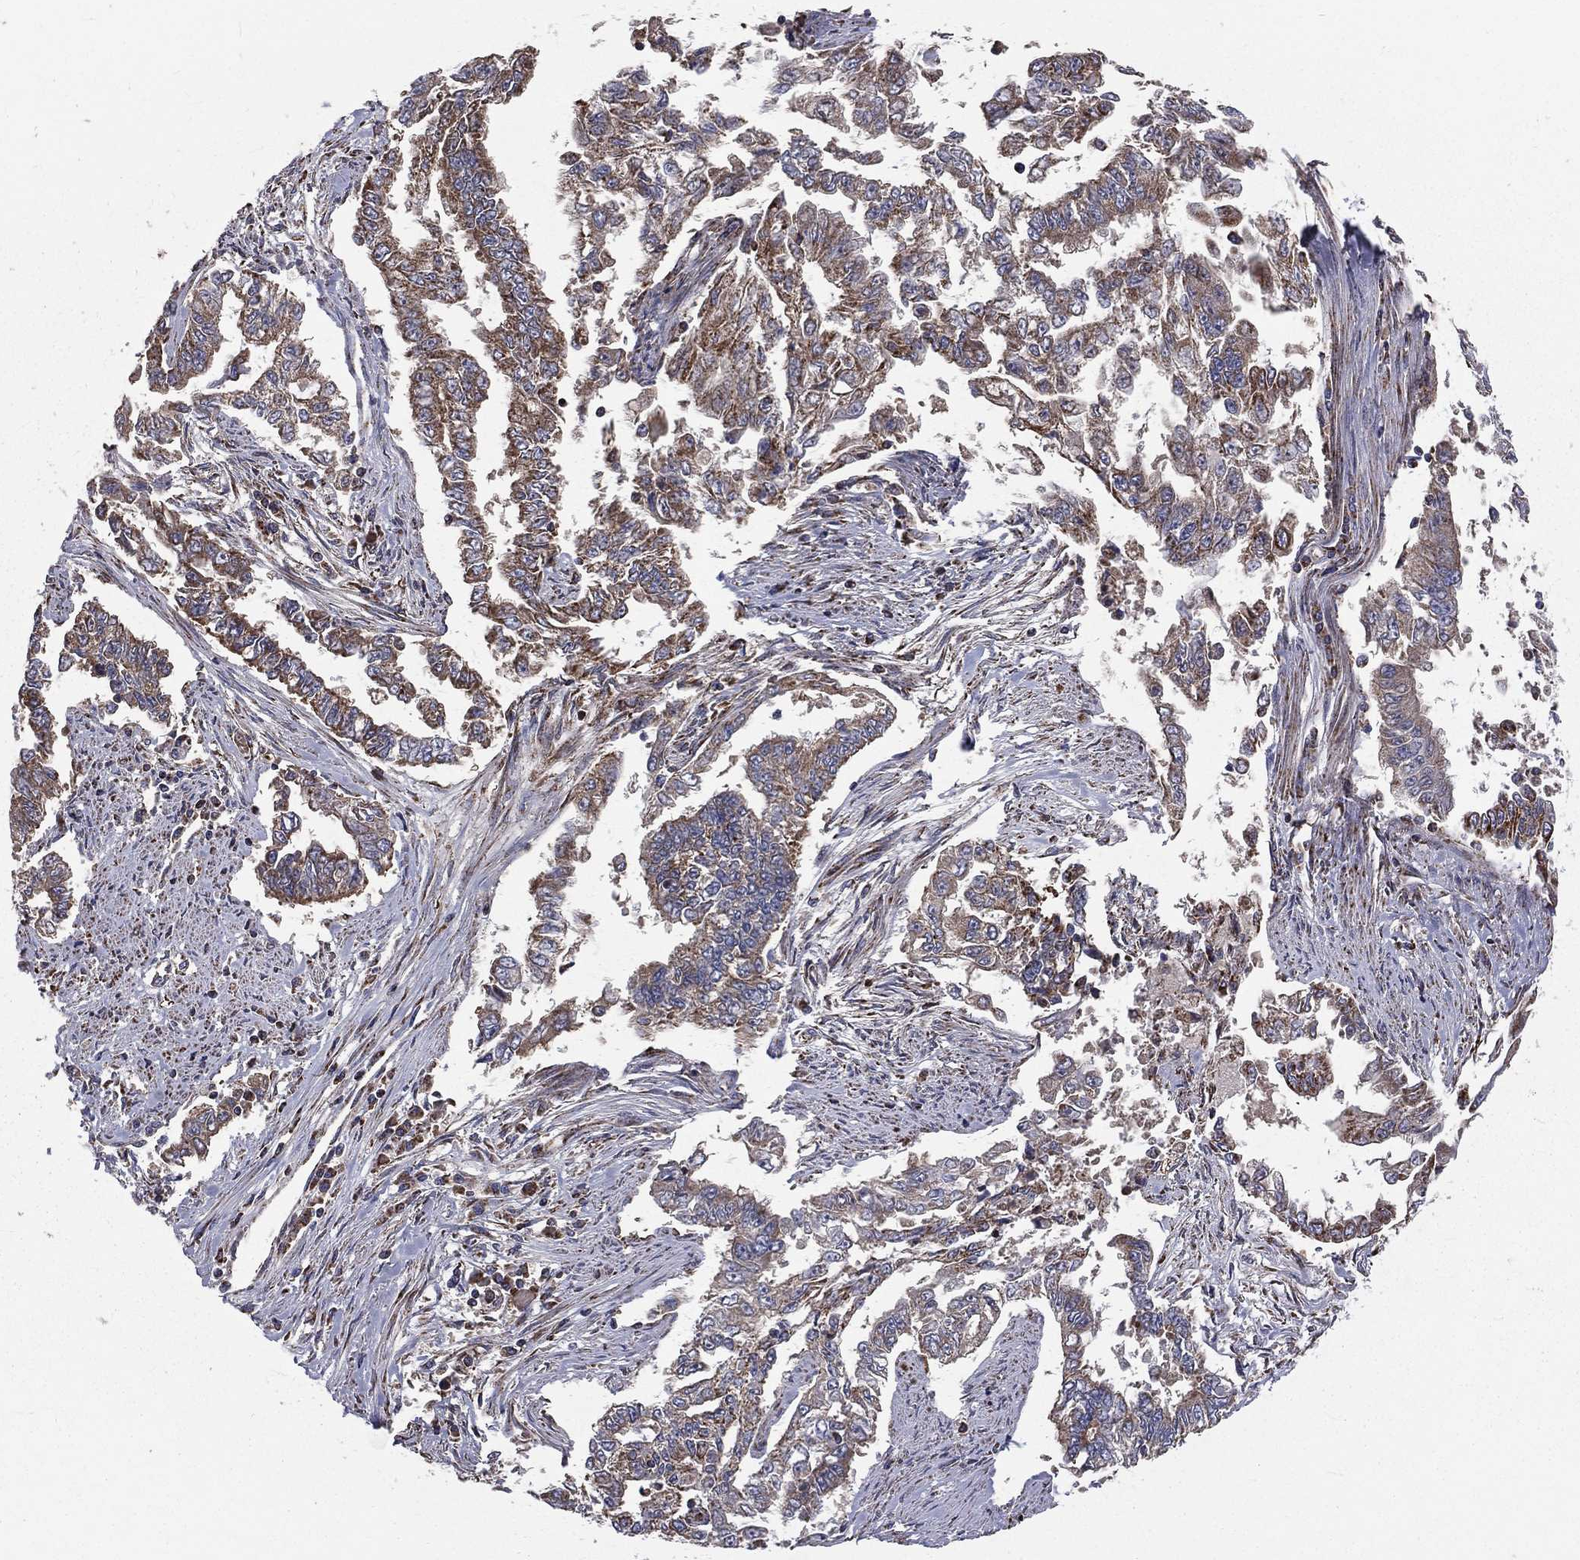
{"staining": {"intensity": "moderate", "quantity": "25%-75%", "location": "cytoplasmic/membranous"}, "tissue": "endometrial cancer", "cell_type": "Tumor cells", "image_type": "cancer", "snomed": [{"axis": "morphology", "description": "Adenocarcinoma, NOS"}, {"axis": "topography", "description": "Uterus"}], "caption": "Endometrial cancer stained with a brown dye reveals moderate cytoplasmic/membranous positive positivity in about 25%-75% of tumor cells.", "gene": "GPD1", "patient": {"sex": "female", "age": 59}}